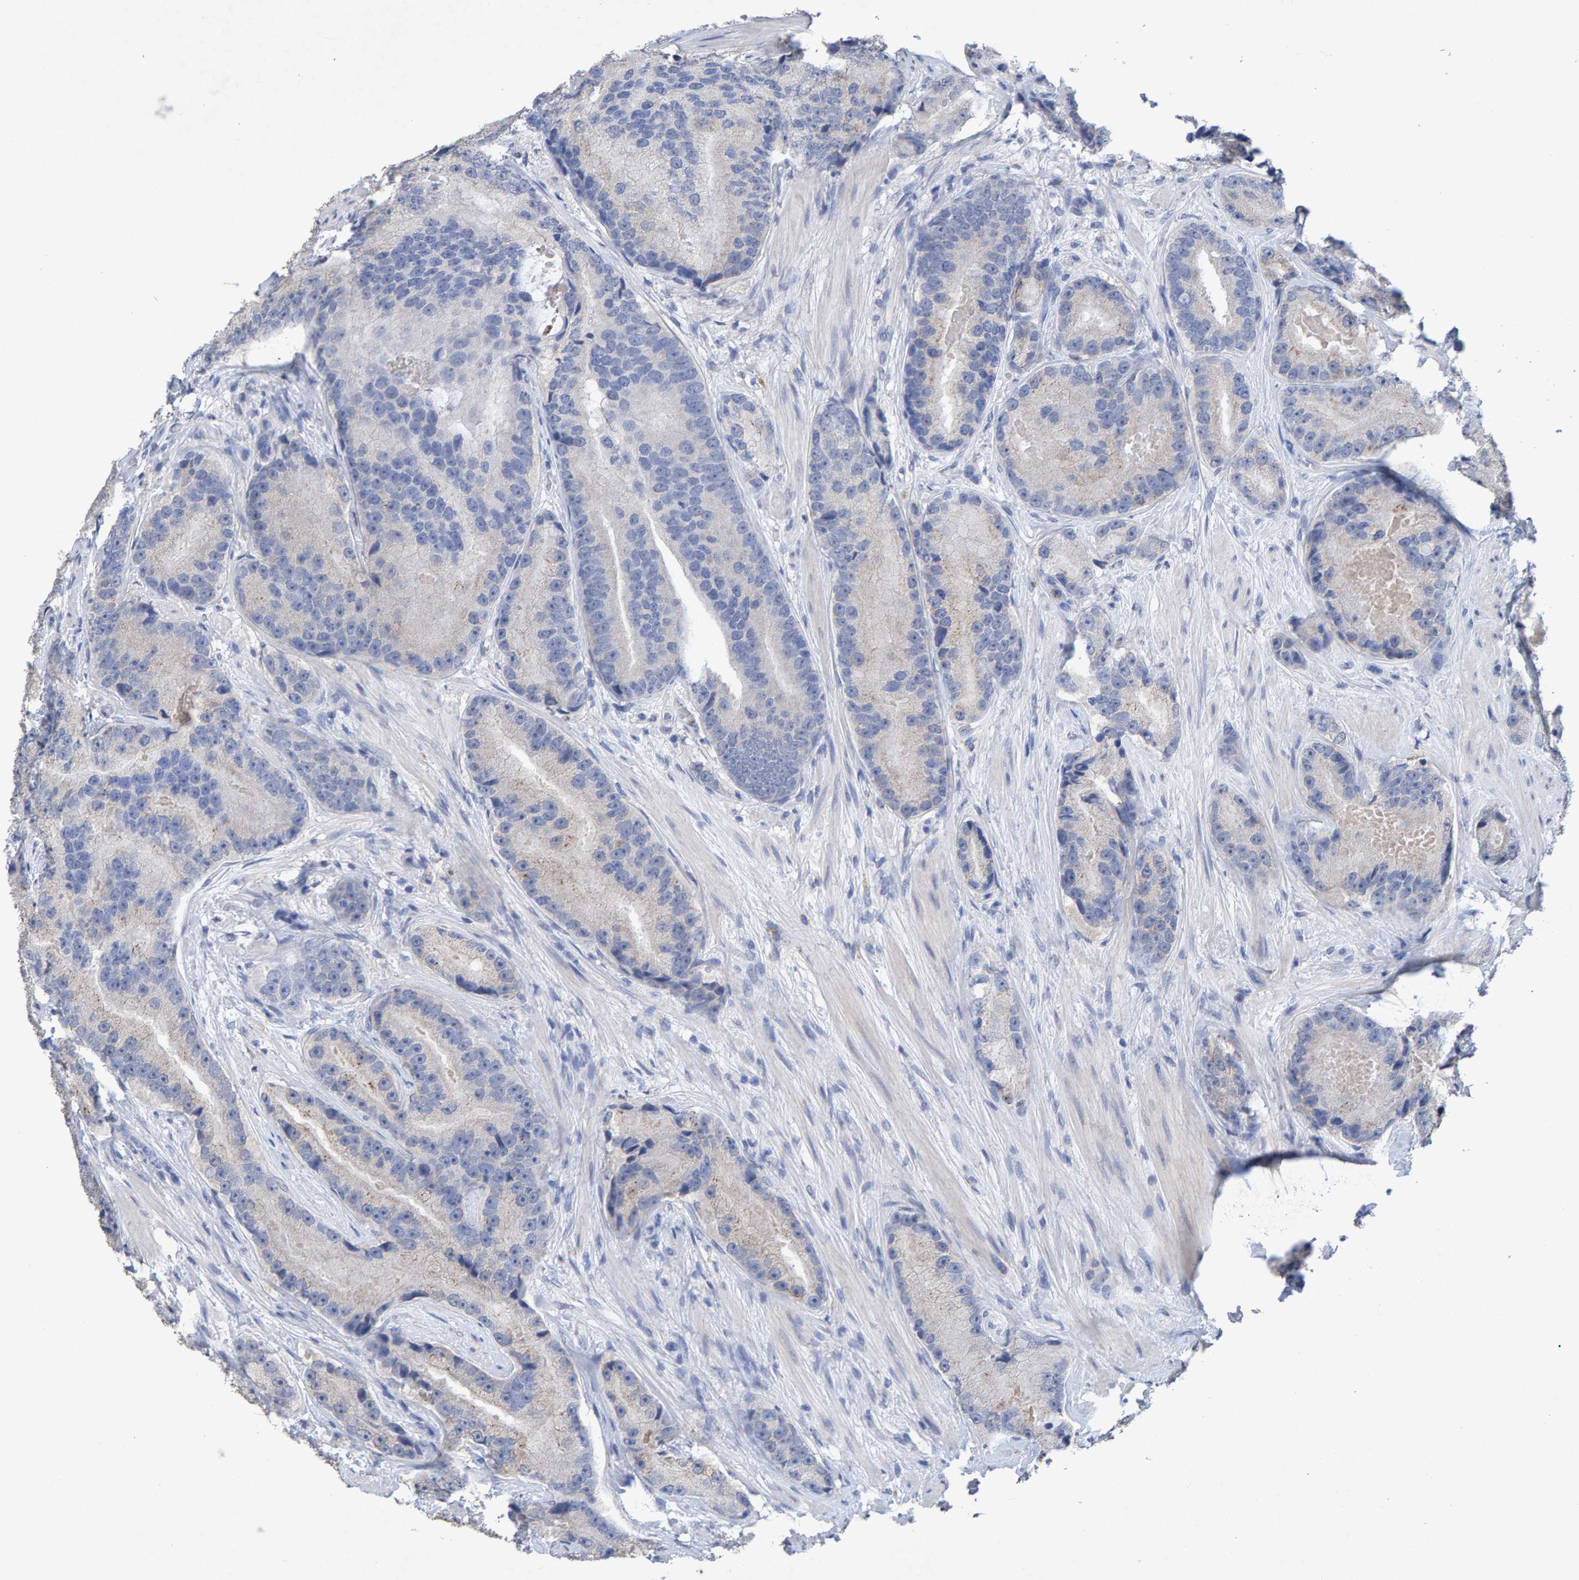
{"staining": {"intensity": "negative", "quantity": "none", "location": "none"}, "tissue": "prostate cancer", "cell_type": "Tumor cells", "image_type": "cancer", "snomed": [{"axis": "morphology", "description": "Adenocarcinoma, High grade"}, {"axis": "topography", "description": "Prostate"}], "caption": "Prostate cancer was stained to show a protein in brown. There is no significant positivity in tumor cells.", "gene": "CTH", "patient": {"sex": "male", "age": 55}}